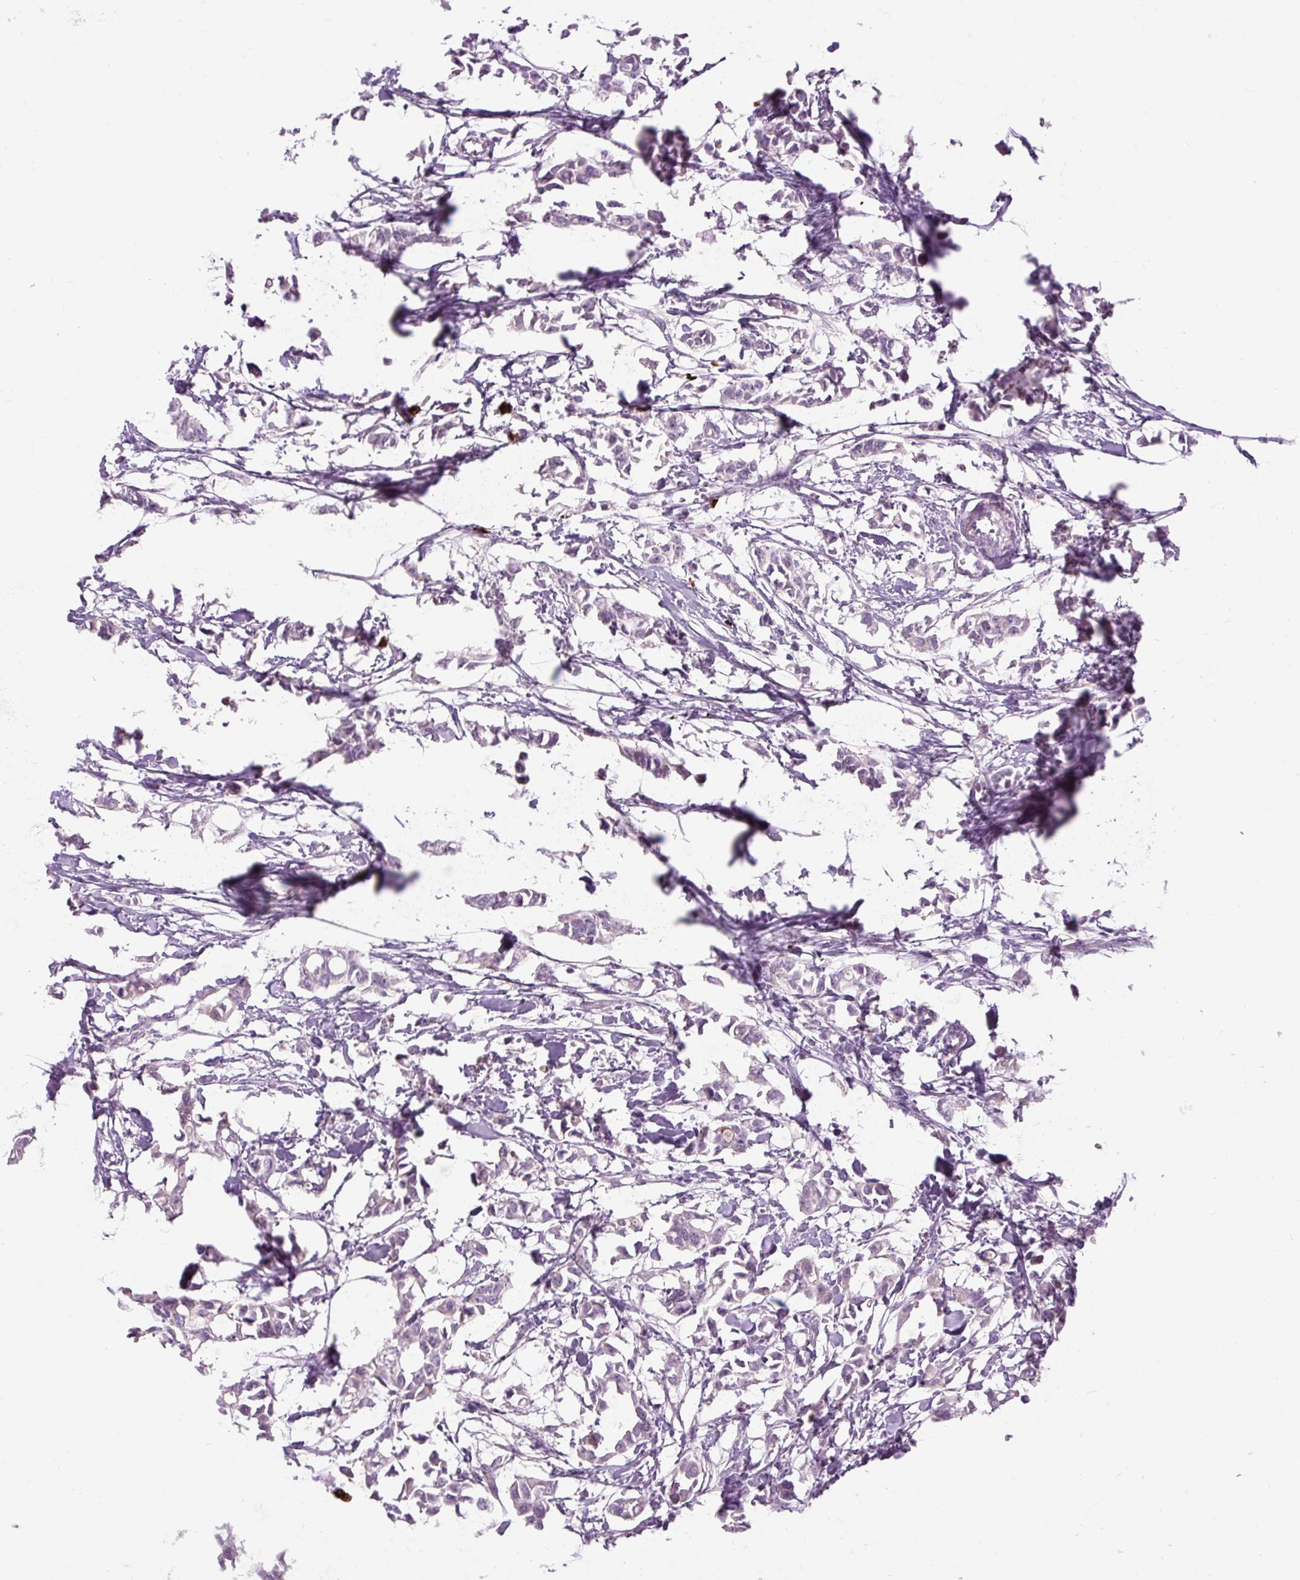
{"staining": {"intensity": "negative", "quantity": "none", "location": "none"}, "tissue": "breast cancer", "cell_type": "Tumor cells", "image_type": "cancer", "snomed": [{"axis": "morphology", "description": "Duct carcinoma"}, {"axis": "topography", "description": "Breast"}], "caption": "A high-resolution micrograph shows IHC staining of breast cancer, which exhibits no significant expression in tumor cells.", "gene": "ARRDC2", "patient": {"sex": "female", "age": 41}}